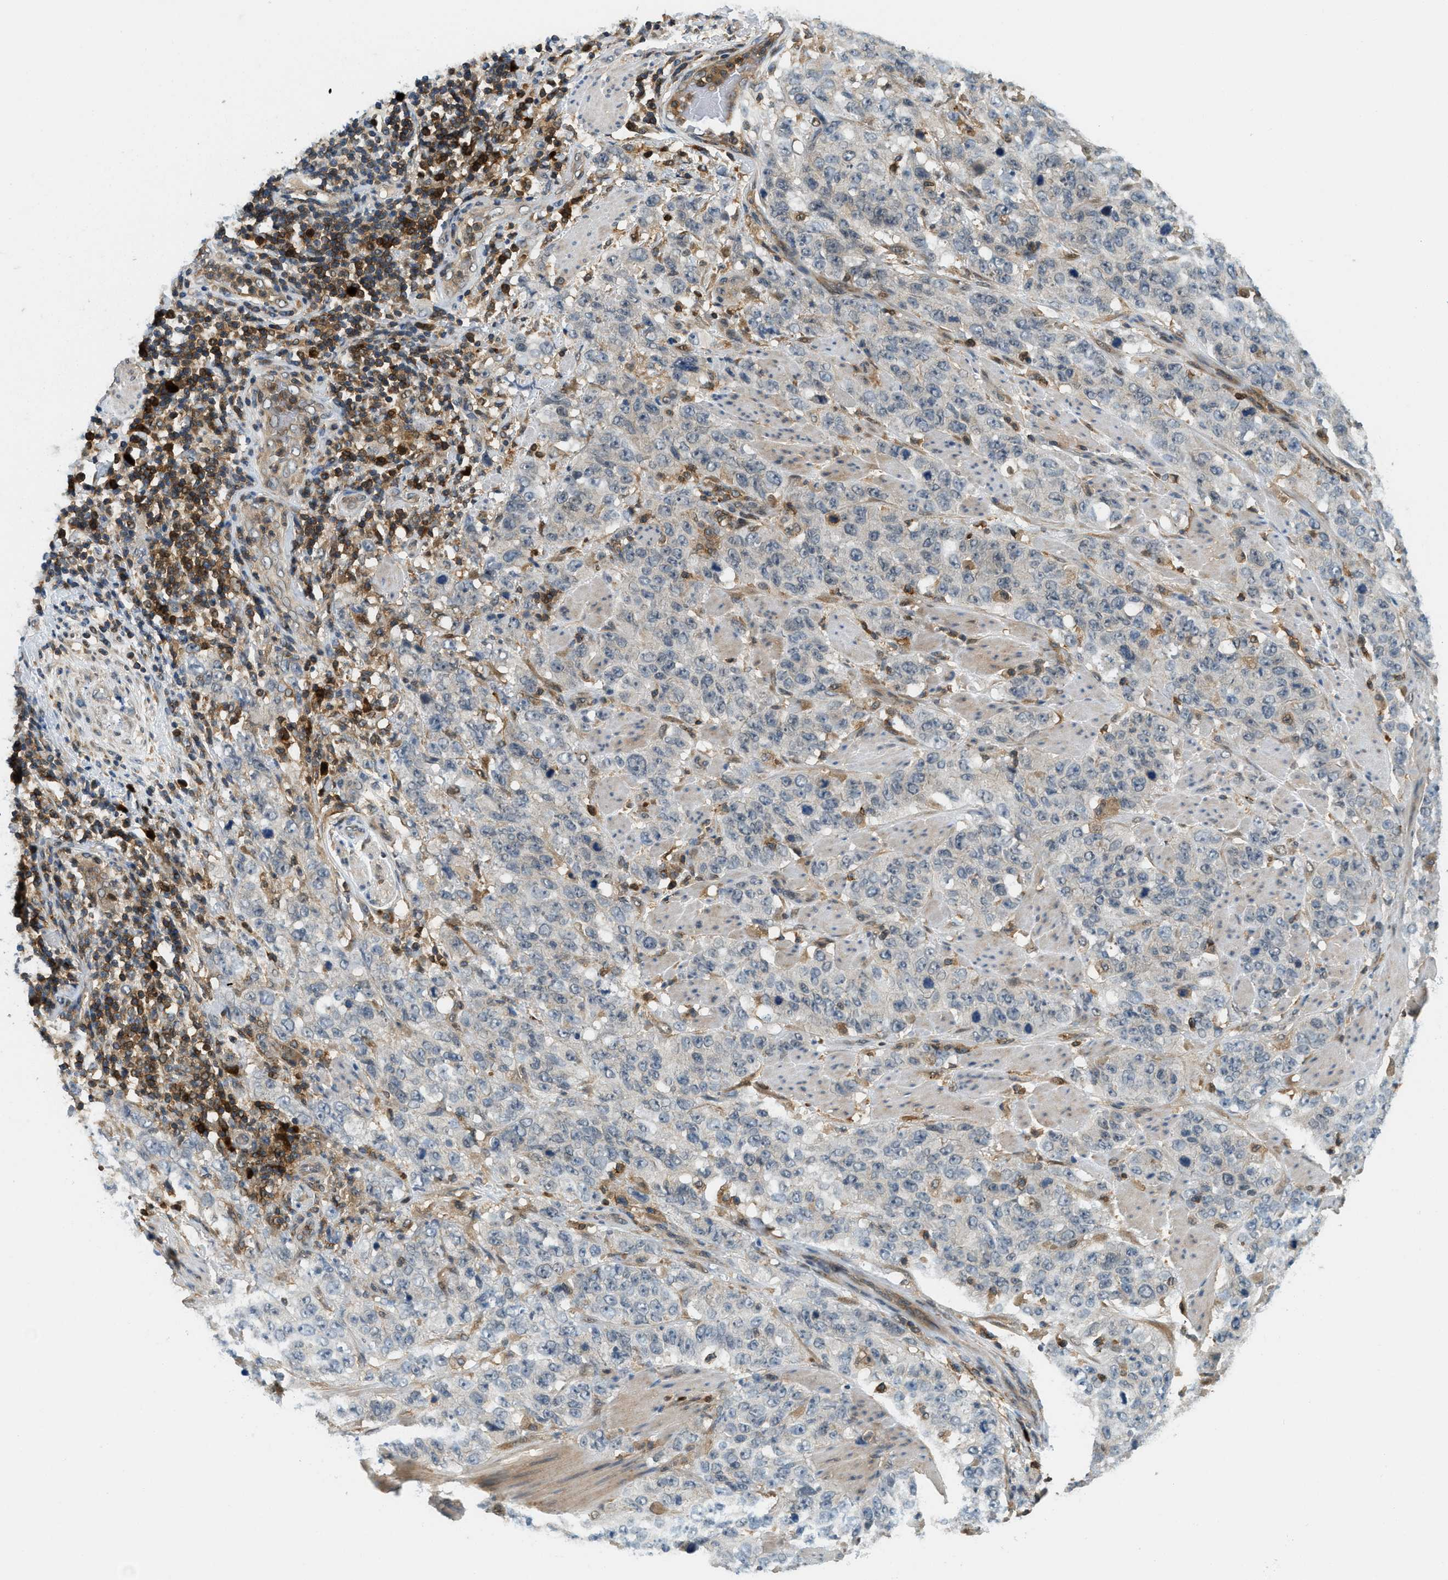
{"staining": {"intensity": "weak", "quantity": "<25%", "location": "cytoplasmic/membranous"}, "tissue": "stomach cancer", "cell_type": "Tumor cells", "image_type": "cancer", "snomed": [{"axis": "morphology", "description": "Adenocarcinoma, NOS"}, {"axis": "topography", "description": "Stomach"}], "caption": "Stomach cancer (adenocarcinoma) was stained to show a protein in brown. There is no significant staining in tumor cells. The staining is performed using DAB brown chromogen with nuclei counter-stained in using hematoxylin.", "gene": "GMPPB", "patient": {"sex": "male", "age": 48}}